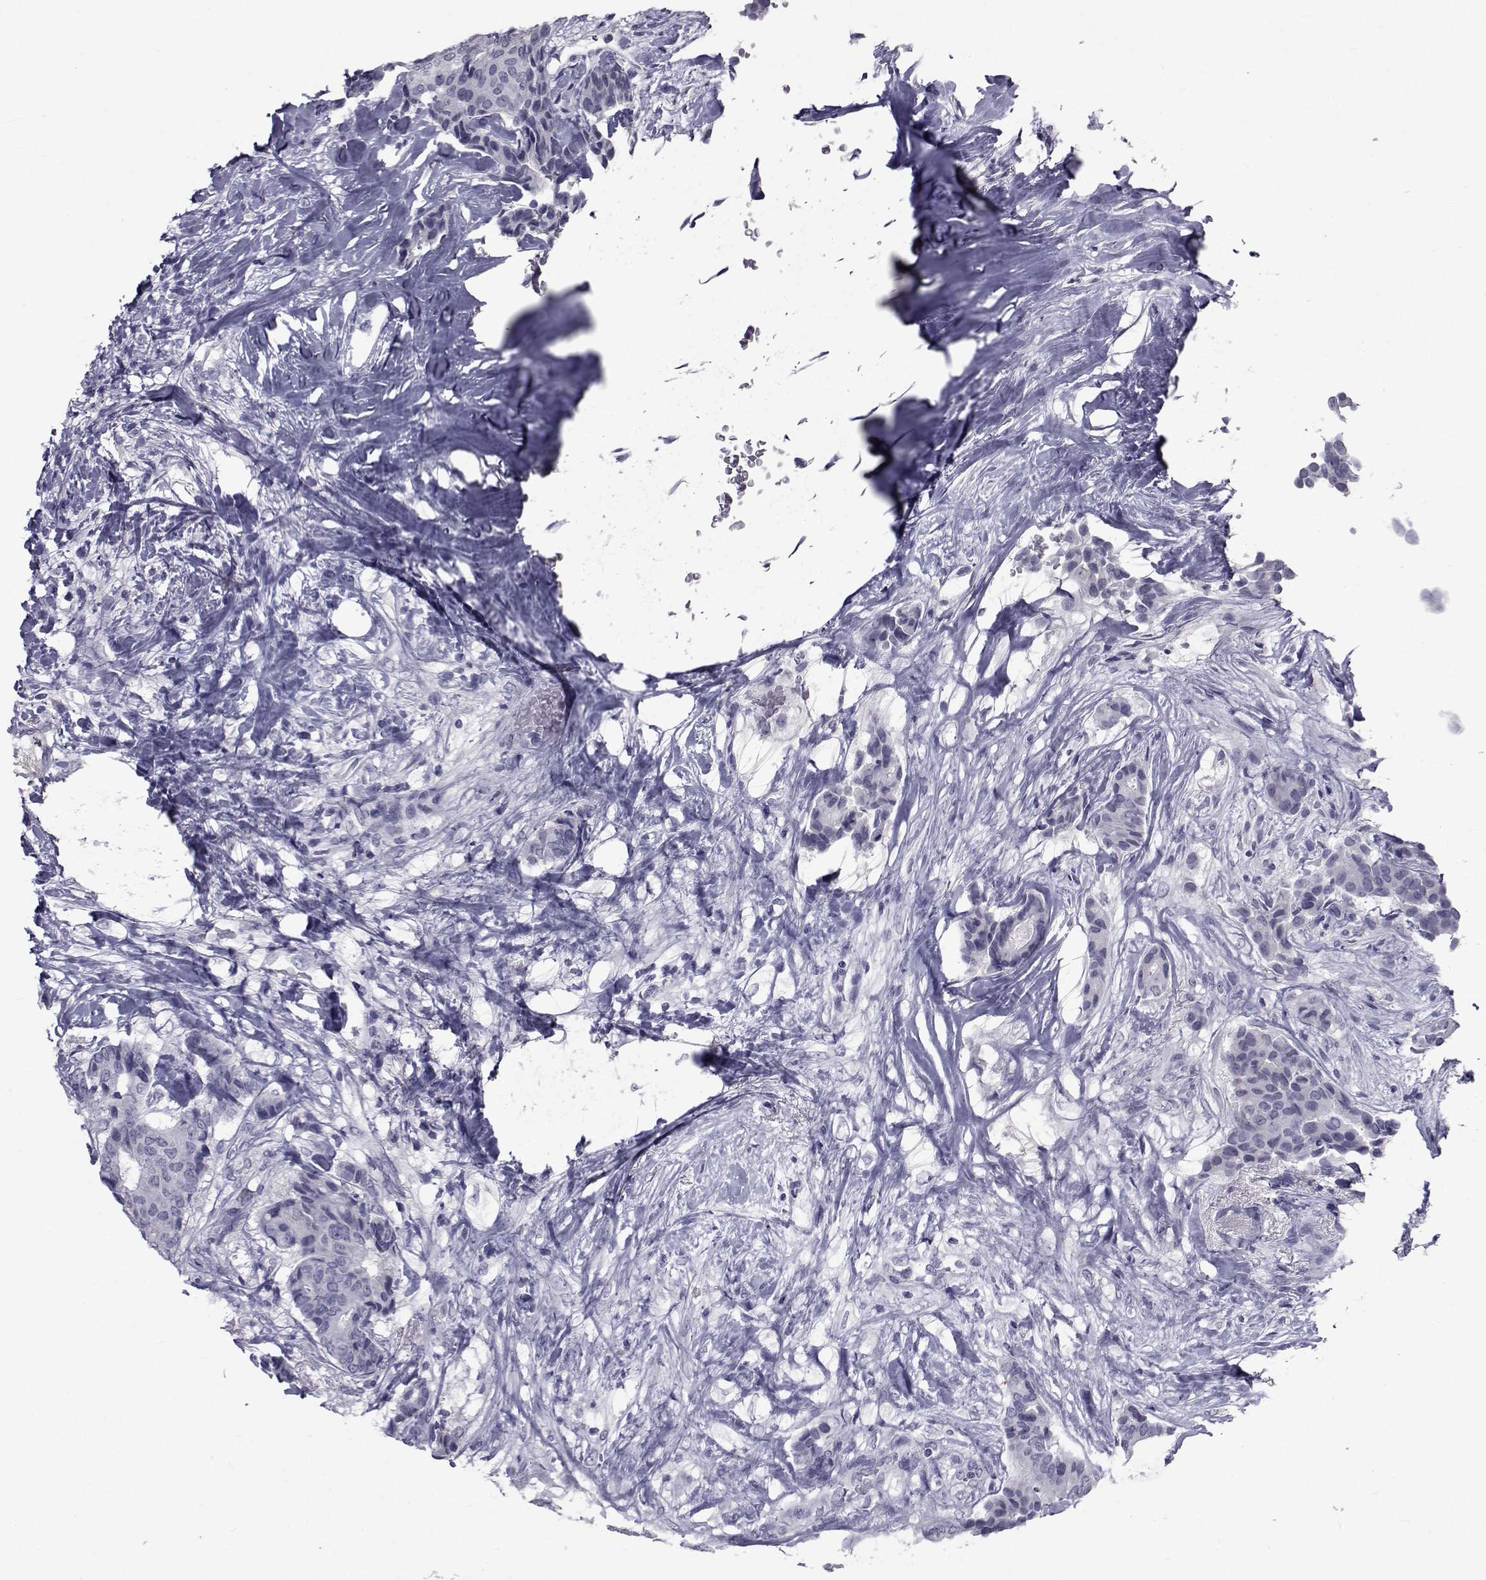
{"staining": {"intensity": "negative", "quantity": "none", "location": "none"}, "tissue": "breast cancer", "cell_type": "Tumor cells", "image_type": "cancer", "snomed": [{"axis": "morphology", "description": "Duct carcinoma"}, {"axis": "topography", "description": "Breast"}], "caption": "Breast cancer (invasive ductal carcinoma) was stained to show a protein in brown. There is no significant positivity in tumor cells.", "gene": "PAX2", "patient": {"sex": "female", "age": 75}}